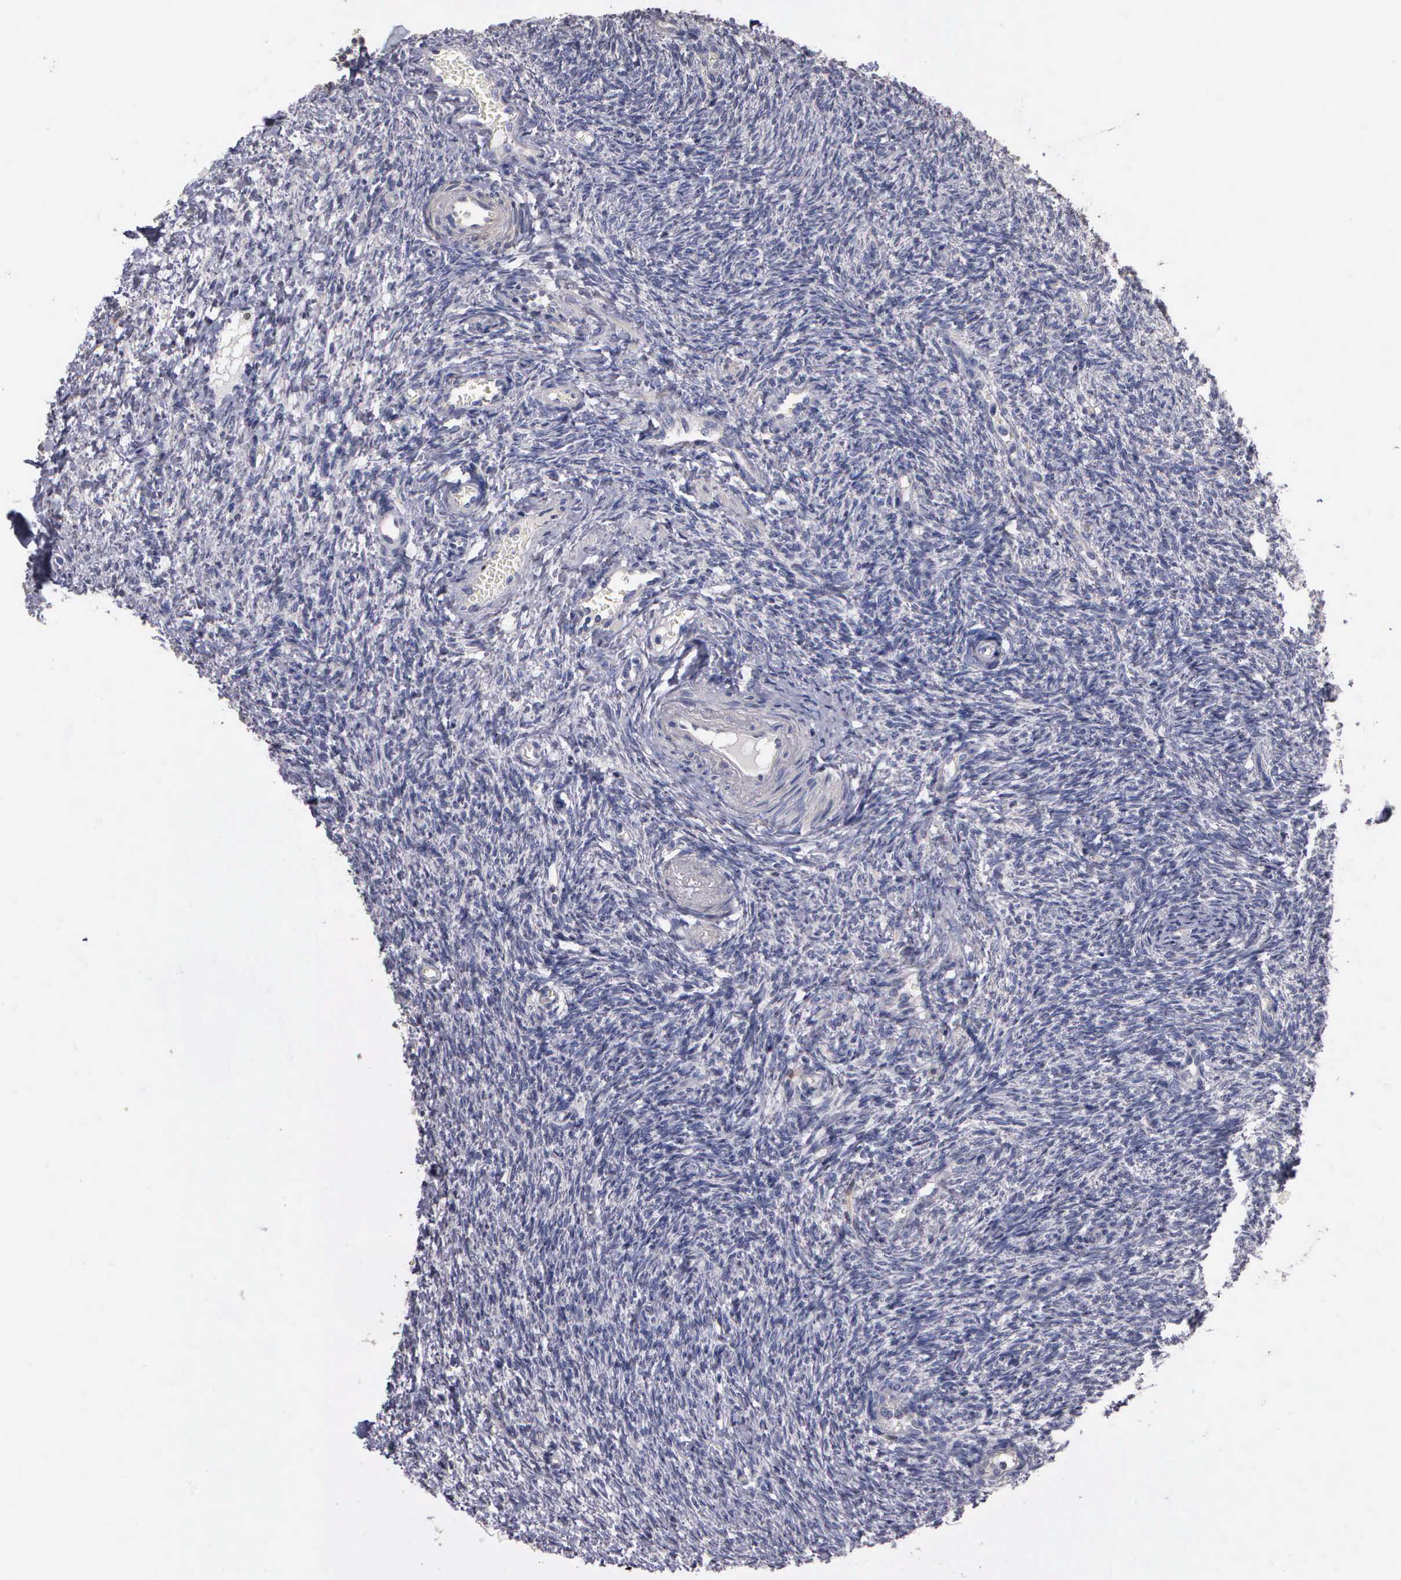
{"staining": {"intensity": "negative", "quantity": "none", "location": "none"}, "tissue": "ovary", "cell_type": "Ovarian stroma cells", "image_type": "normal", "snomed": [{"axis": "morphology", "description": "Normal tissue, NOS"}, {"axis": "topography", "description": "Ovary"}], "caption": "DAB (3,3'-diaminobenzidine) immunohistochemical staining of unremarkable ovary shows no significant staining in ovarian stroma cells. (DAB (3,3'-diaminobenzidine) IHC visualized using brightfield microscopy, high magnification).", "gene": "ENO3", "patient": {"sex": "female", "age": 32}}